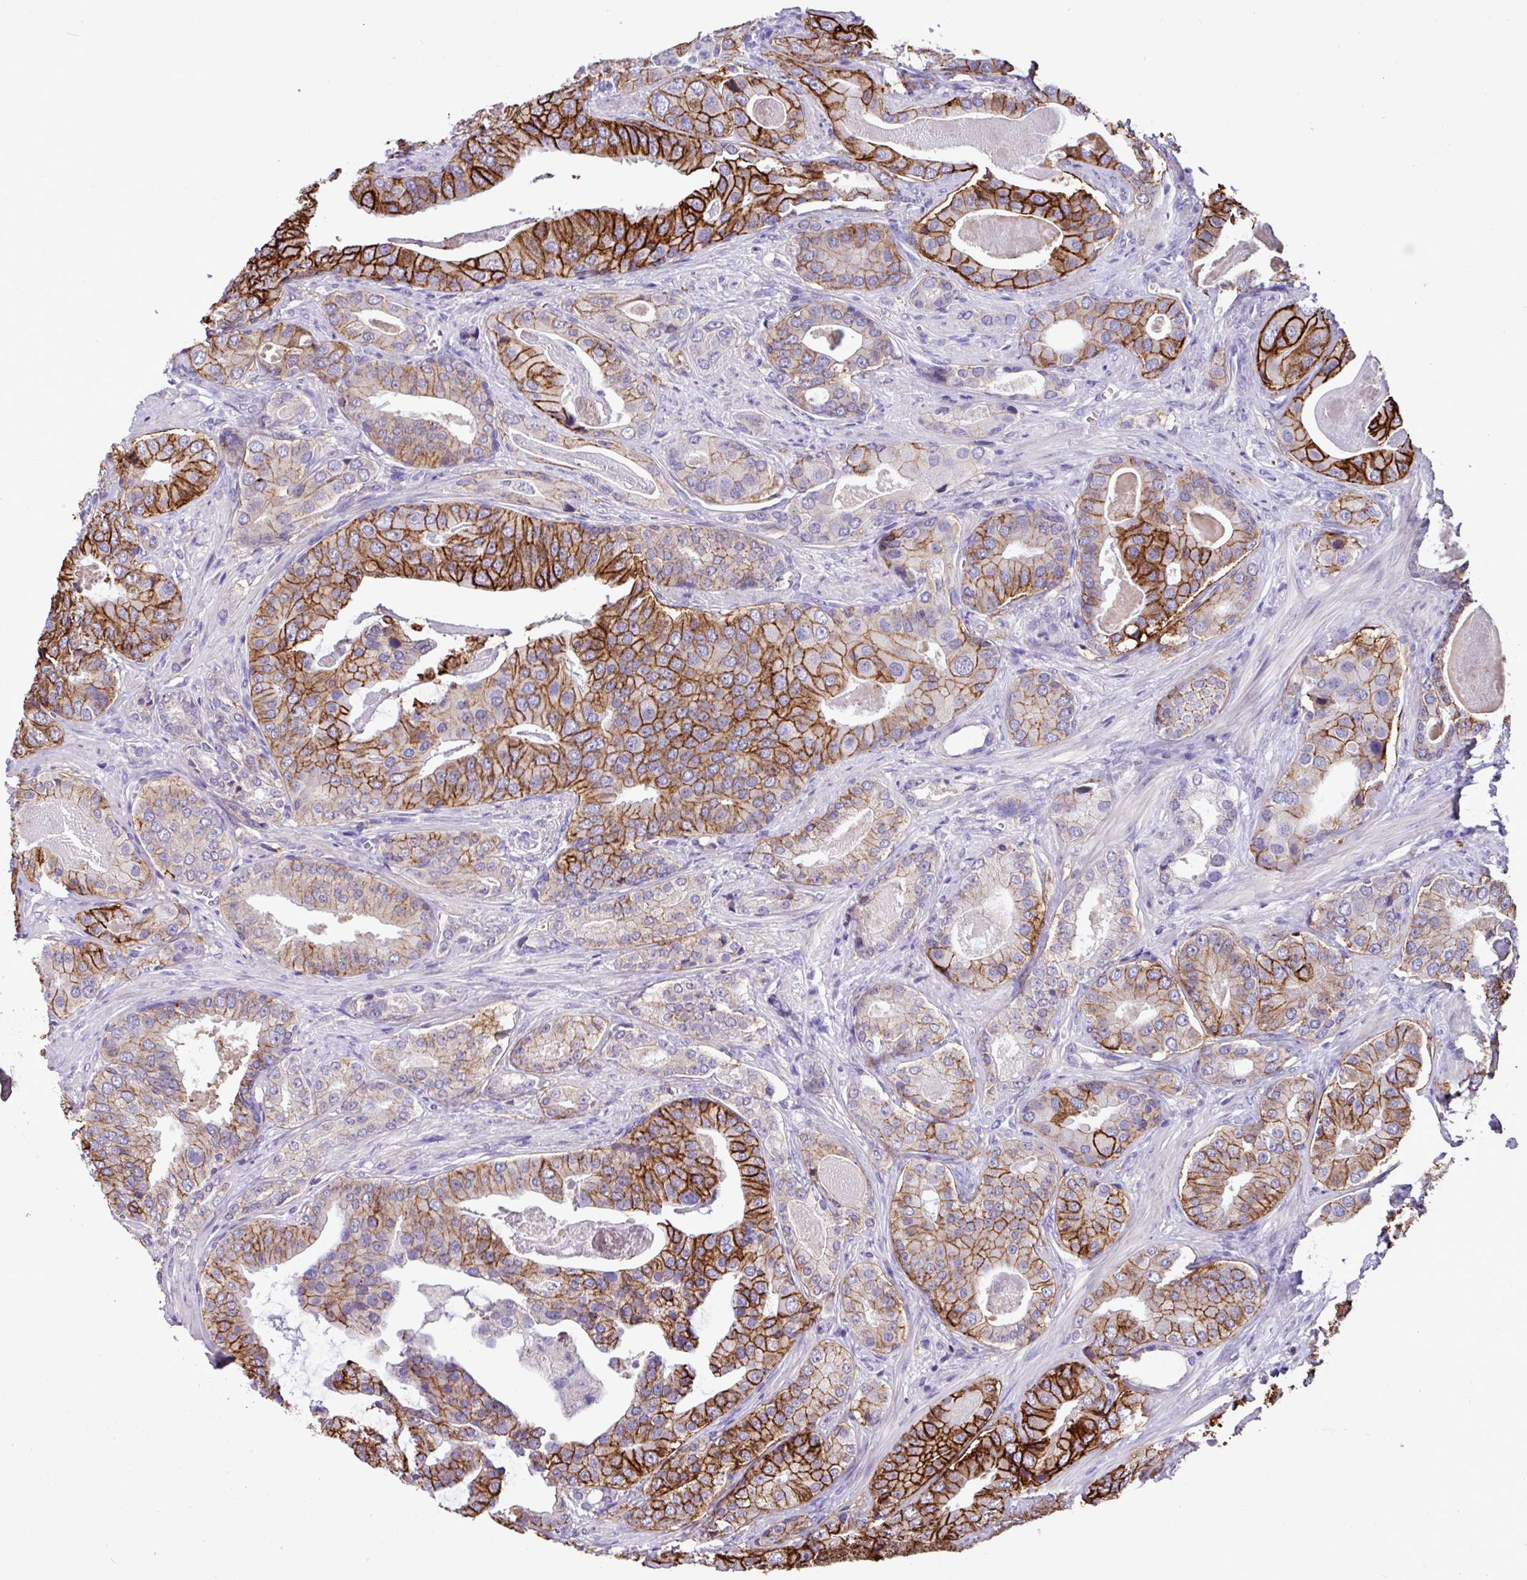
{"staining": {"intensity": "strong", "quantity": ">75%", "location": "cytoplasmic/membranous"}, "tissue": "prostate cancer", "cell_type": "Tumor cells", "image_type": "cancer", "snomed": [{"axis": "morphology", "description": "Adenocarcinoma, High grade"}, {"axis": "topography", "description": "Prostate"}], "caption": "Protein staining of high-grade adenocarcinoma (prostate) tissue shows strong cytoplasmic/membranous positivity in about >75% of tumor cells. The protein of interest is stained brown, and the nuclei are stained in blue (DAB IHC with brightfield microscopy, high magnification).", "gene": "EPCAM", "patient": {"sex": "male", "age": 71}}